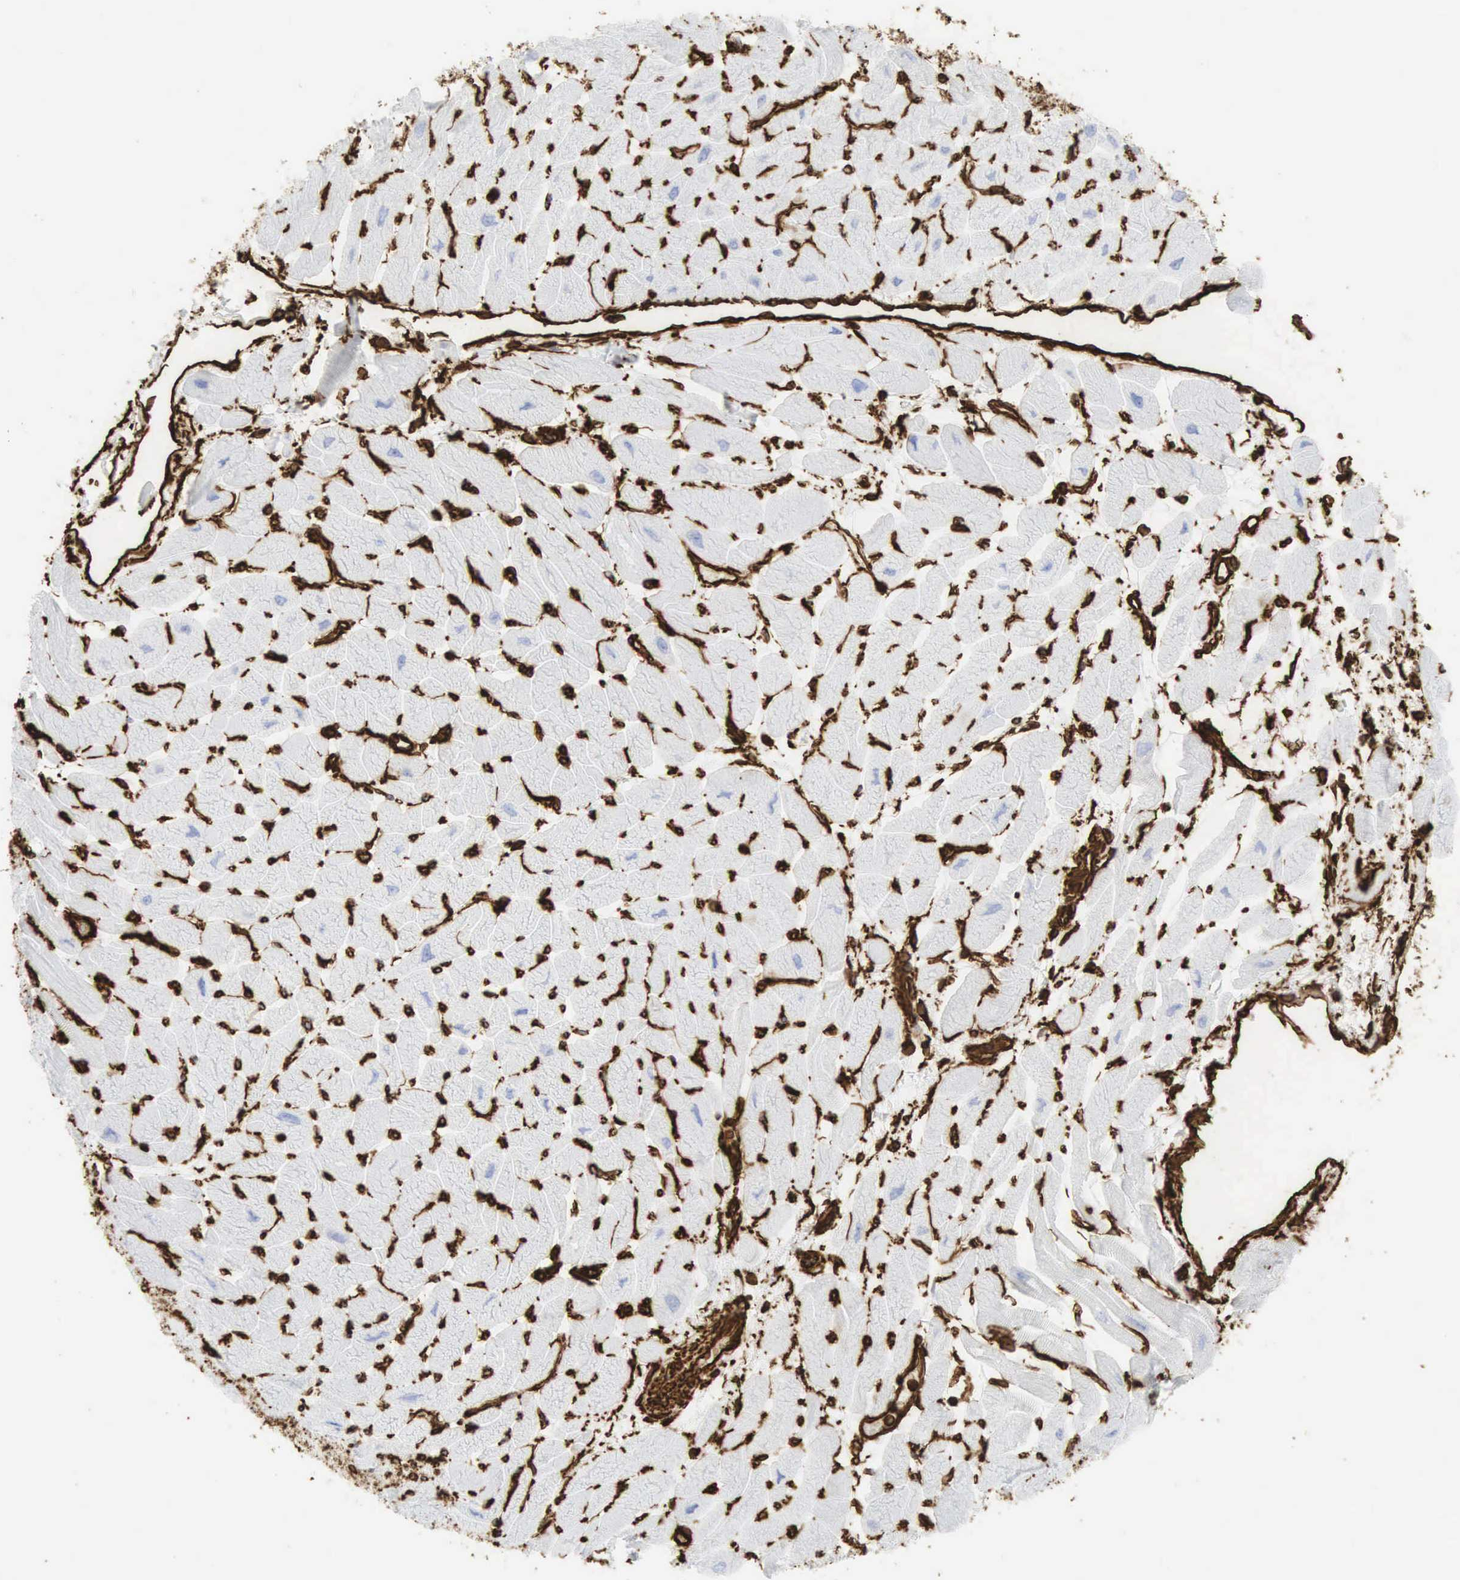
{"staining": {"intensity": "negative", "quantity": "none", "location": "none"}, "tissue": "heart muscle", "cell_type": "Cardiomyocytes", "image_type": "normal", "snomed": [{"axis": "morphology", "description": "Normal tissue, NOS"}, {"axis": "topography", "description": "Heart"}], "caption": "Immunohistochemistry (IHC) histopathology image of unremarkable heart muscle: heart muscle stained with DAB exhibits no significant protein expression in cardiomyocytes.", "gene": "VIM", "patient": {"sex": "female", "age": 54}}